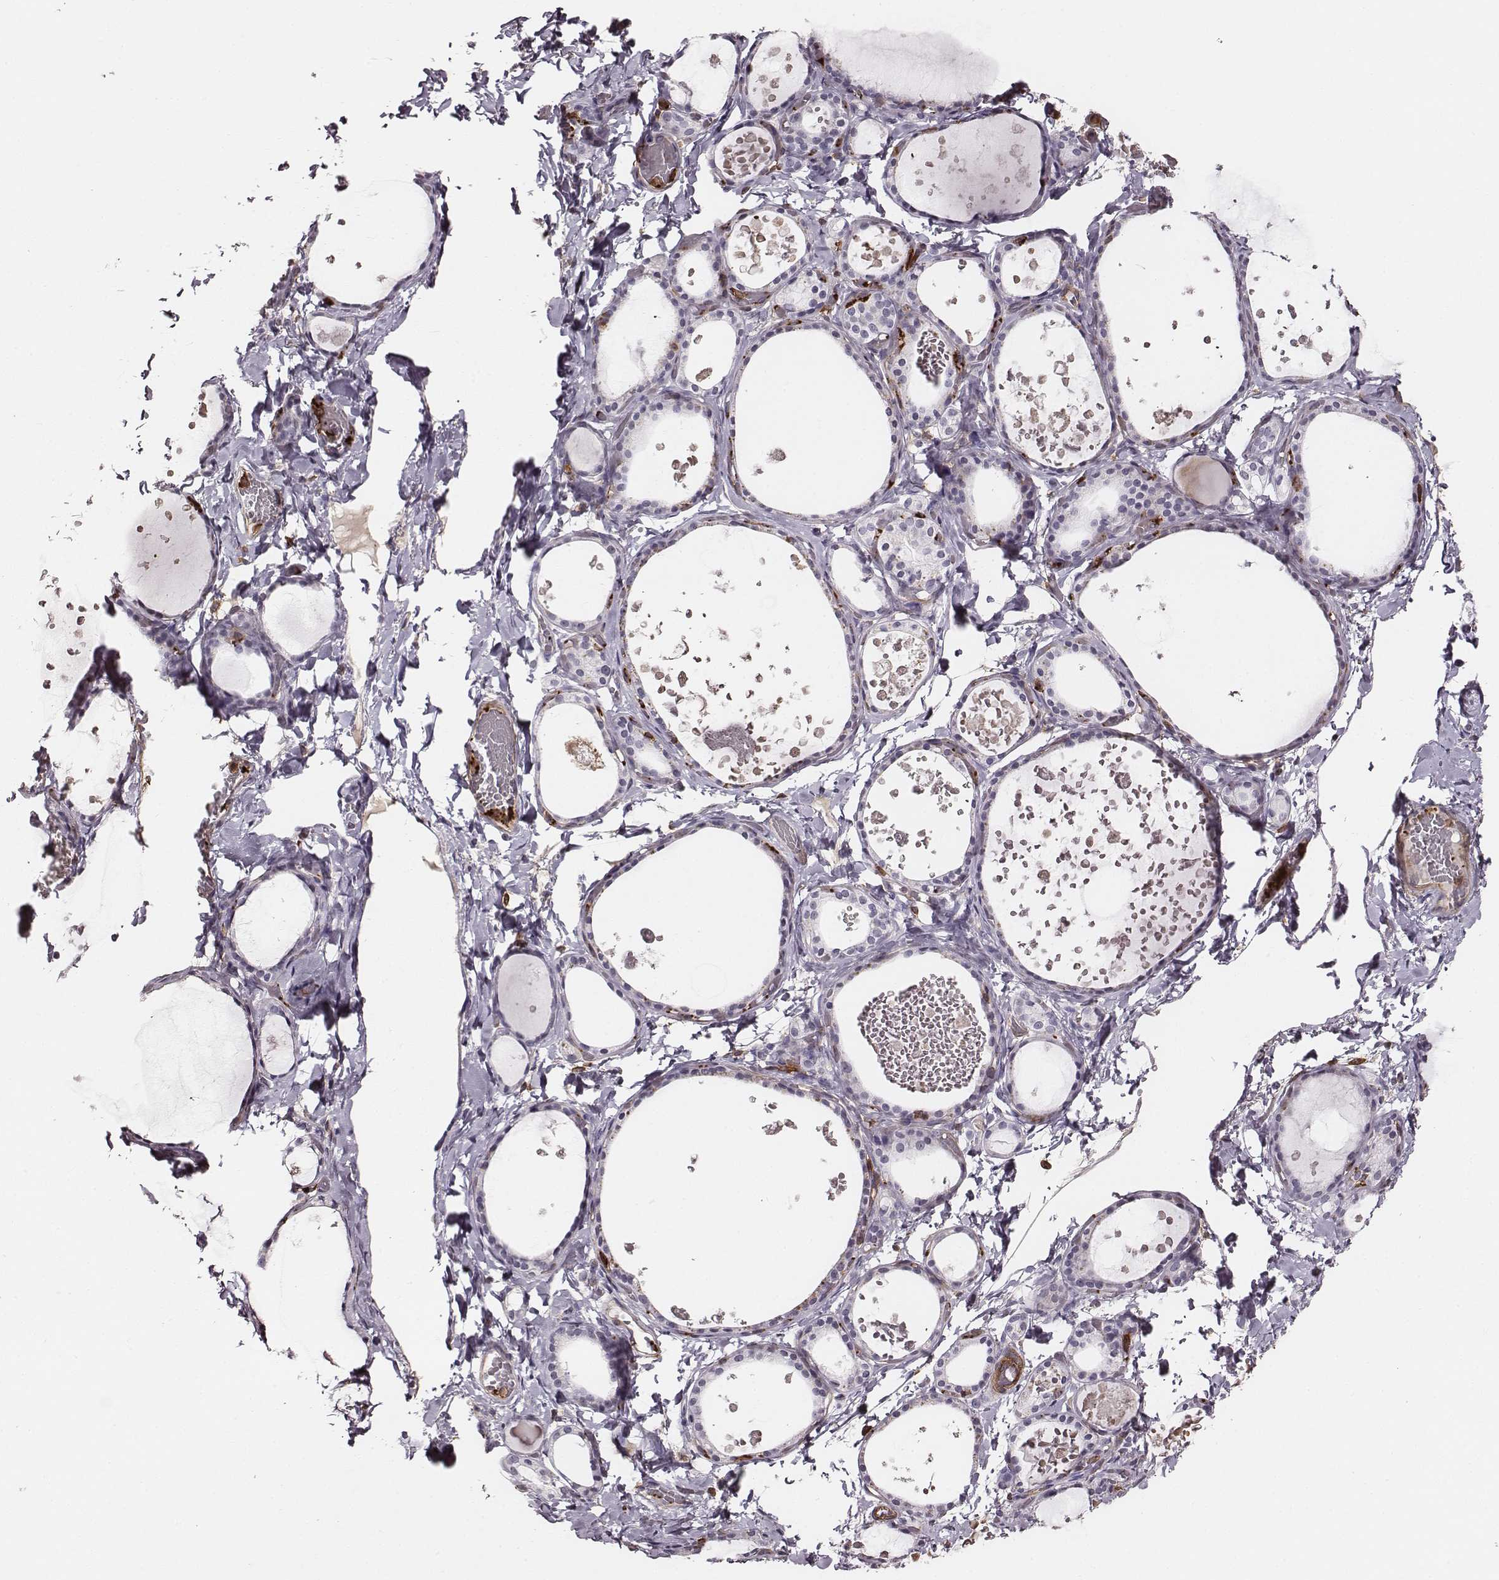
{"staining": {"intensity": "negative", "quantity": "none", "location": "none"}, "tissue": "thyroid gland", "cell_type": "Glandular cells", "image_type": "normal", "snomed": [{"axis": "morphology", "description": "Normal tissue, NOS"}, {"axis": "topography", "description": "Thyroid gland"}], "caption": "Immunohistochemistry of benign human thyroid gland exhibits no positivity in glandular cells. (Stains: DAB IHC with hematoxylin counter stain, Microscopy: brightfield microscopy at high magnification).", "gene": "ZYX", "patient": {"sex": "female", "age": 56}}